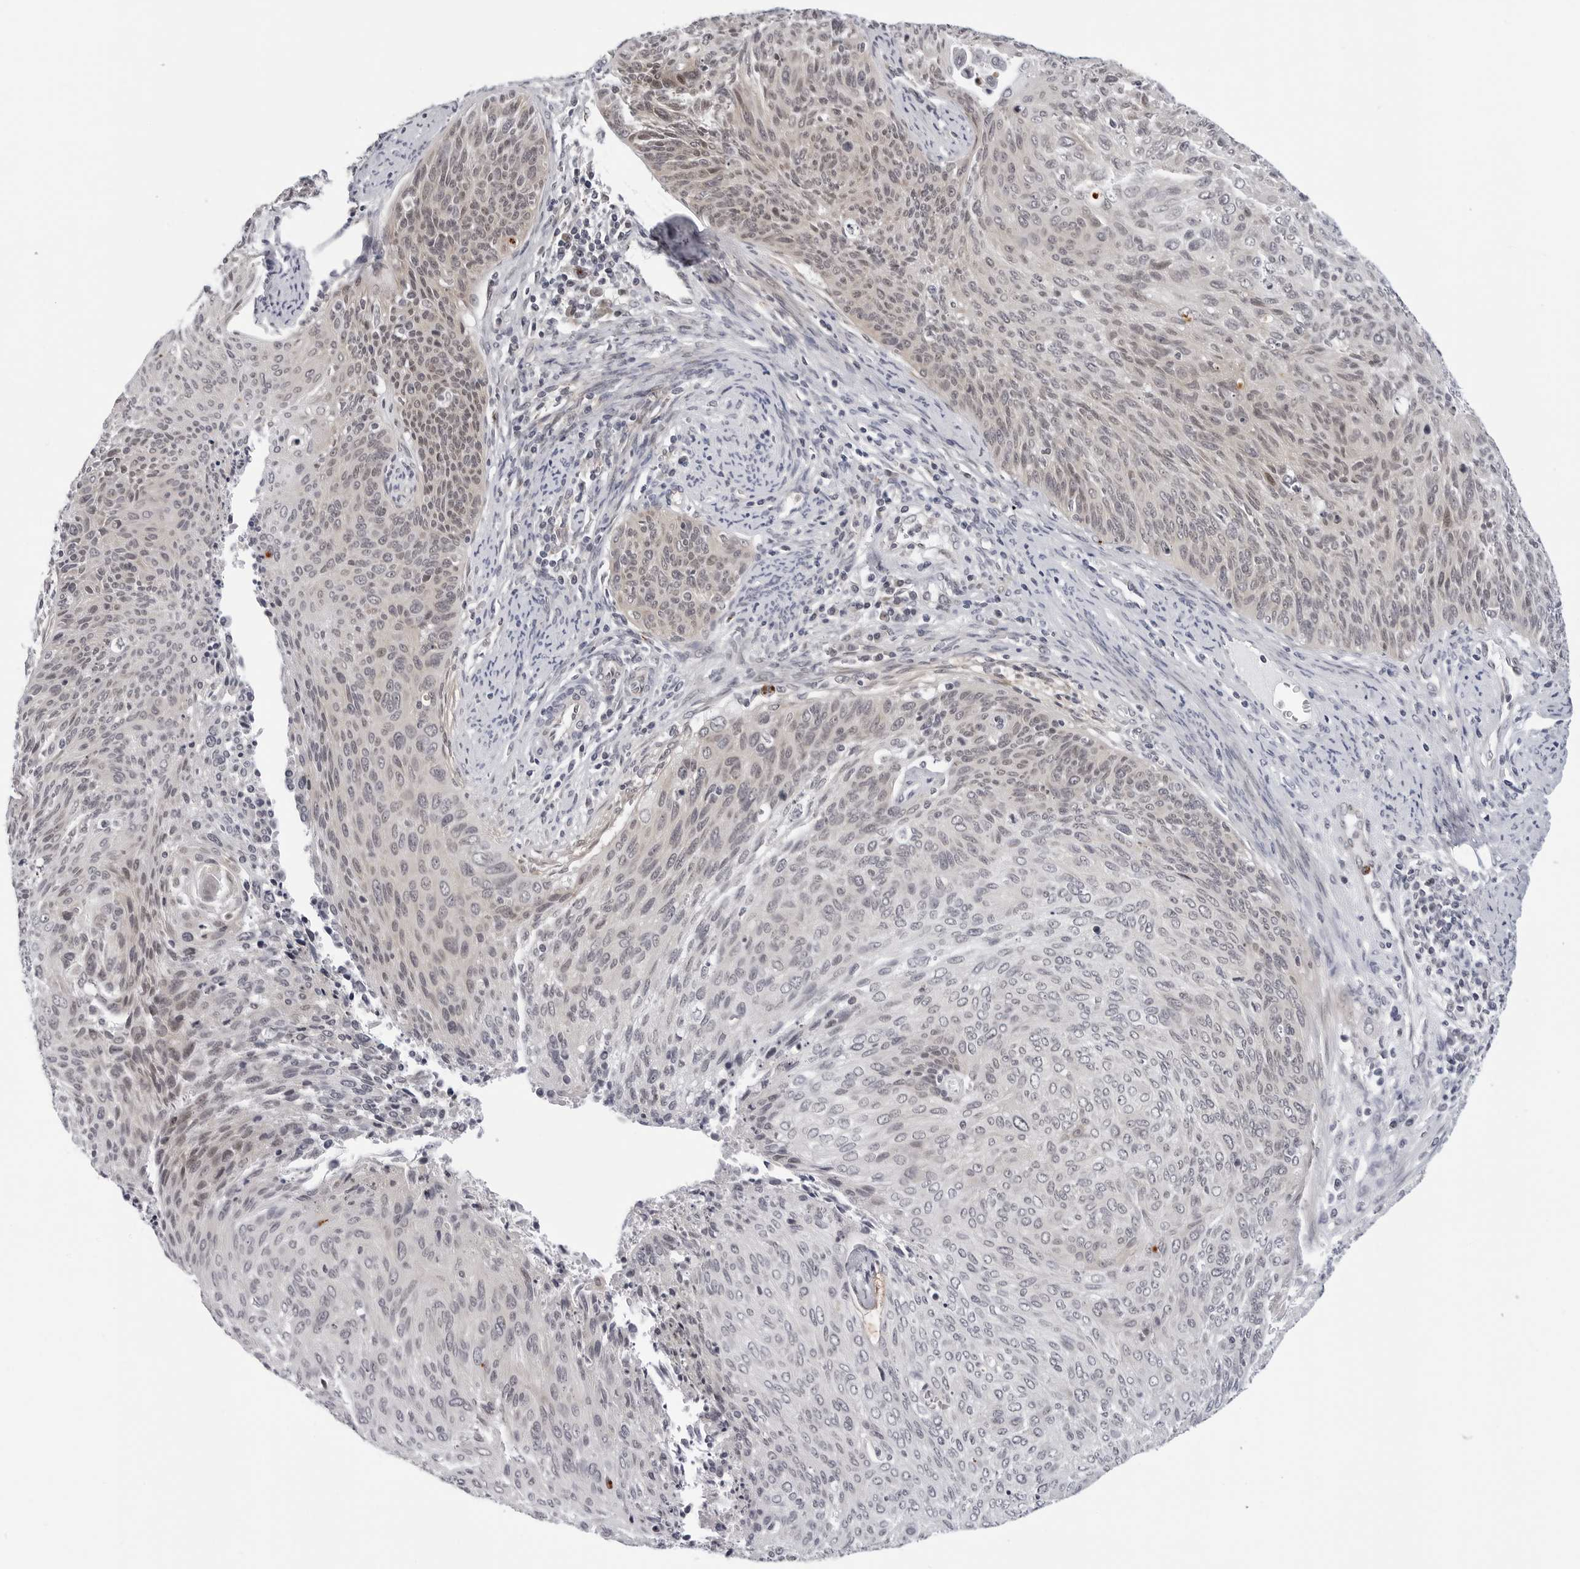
{"staining": {"intensity": "negative", "quantity": "none", "location": "none"}, "tissue": "cervical cancer", "cell_type": "Tumor cells", "image_type": "cancer", "snomed": [{"axis": "morphology", "description": "Squamous cell carcinoma, NOS"}, {"axis": "topography", "description": "Cervix"}], "caption": "DAB immunohistochemical staining of human cervical cancer (squamous cell carcinoma) shows no significant staining in tumor cells. (Immunohistochemistry (ihc), brightfield microscopy, high magnification).", "gene": "KIAA1614", "patient": {"sex": "female", "age": 55}}